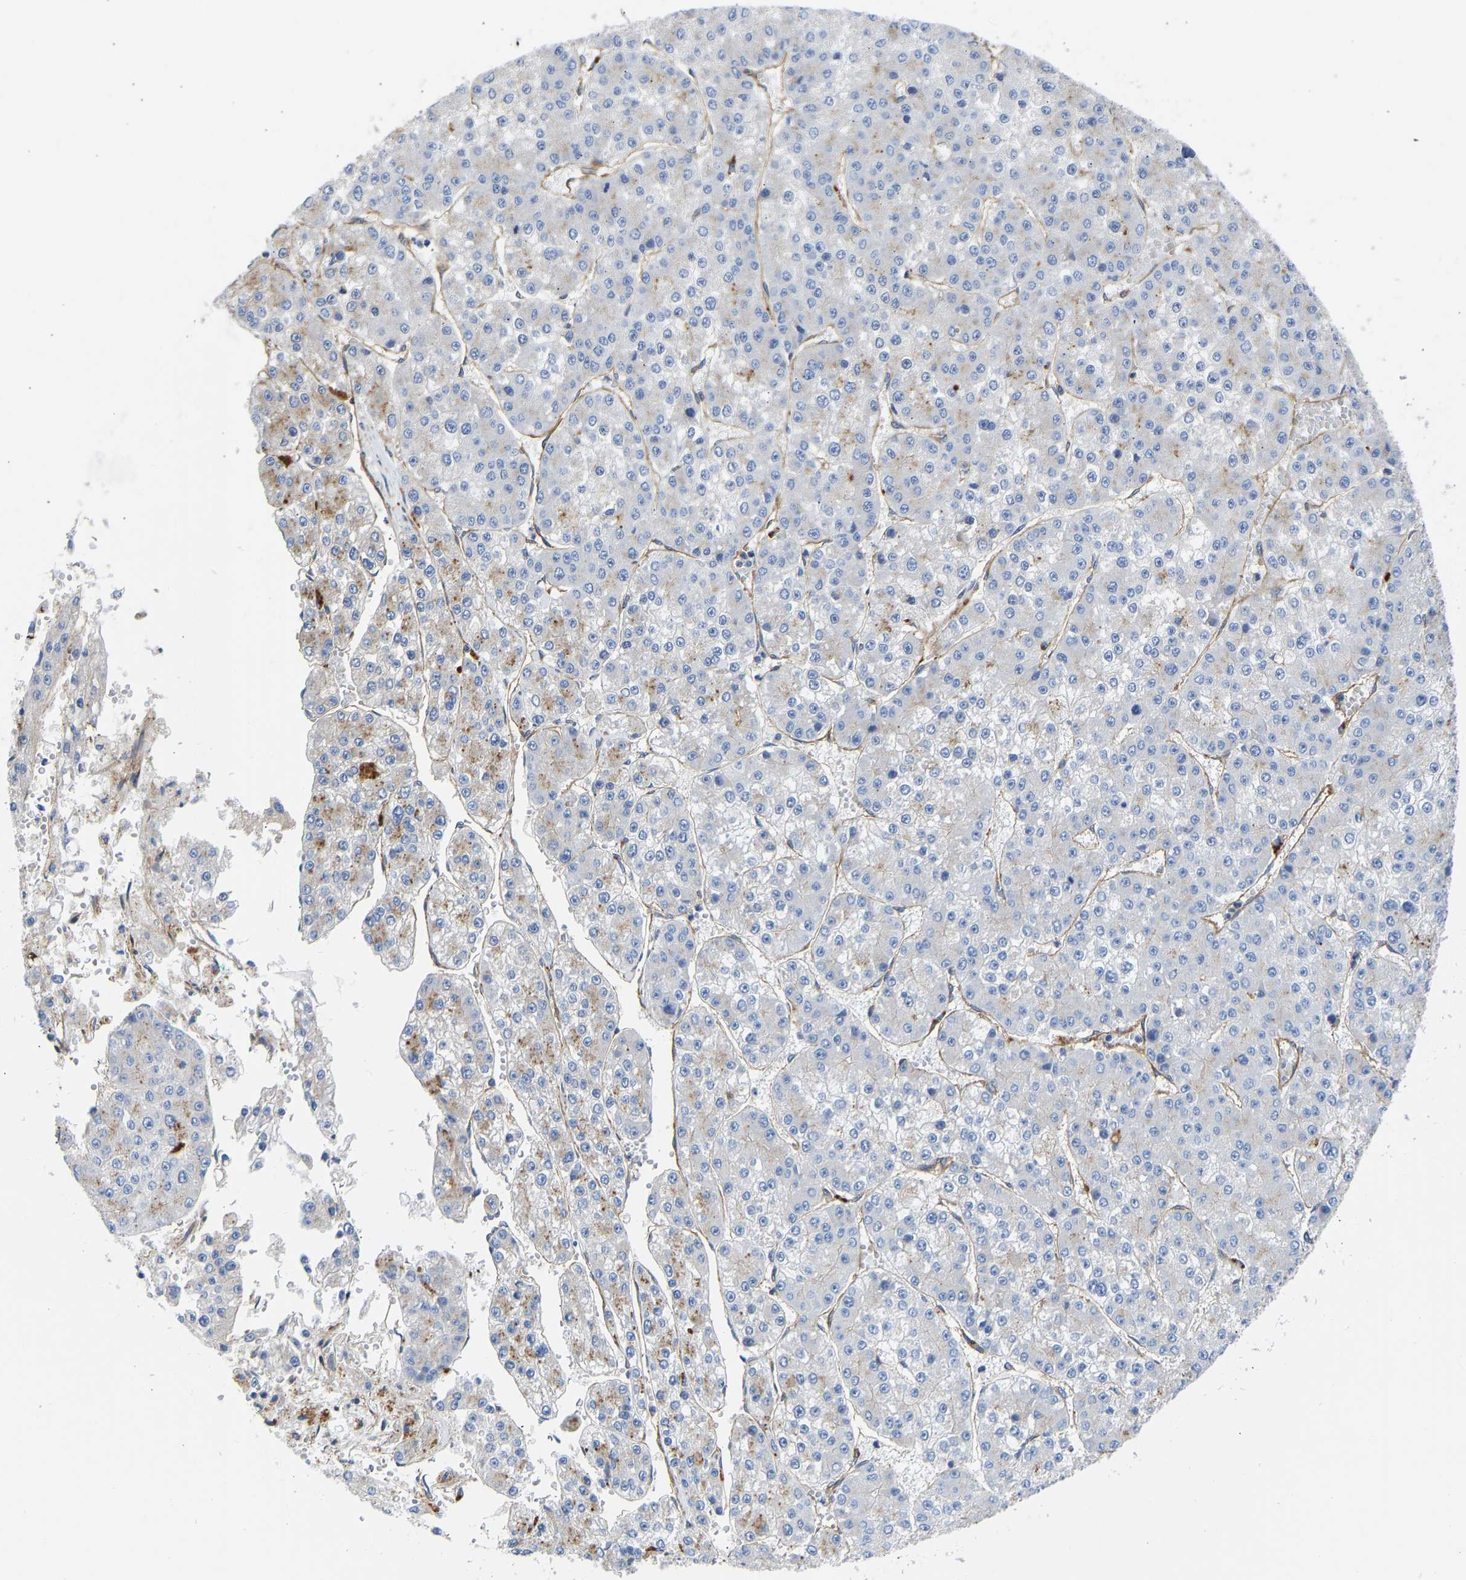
{"staining": {"intensity": "weak", "quantity": "<25%", "location": "cytoplasmic/membranous"}, "tissue": "liver cancer", "cell_type": "Tumor cells", "image_type": "cancer", "snomed": [{"axis": "morphology", "description": "Carcinoma, Hepatocellular, NOS"}, {"axis": "topography", "description": "Liver"}], "caption": "IHC micrograph of human liver cancer stained for a protein (brown), which exhibits no positivity in tumor cells.", "gene": "MYO1C", "patient": {"sex": "female", "age": 73}}